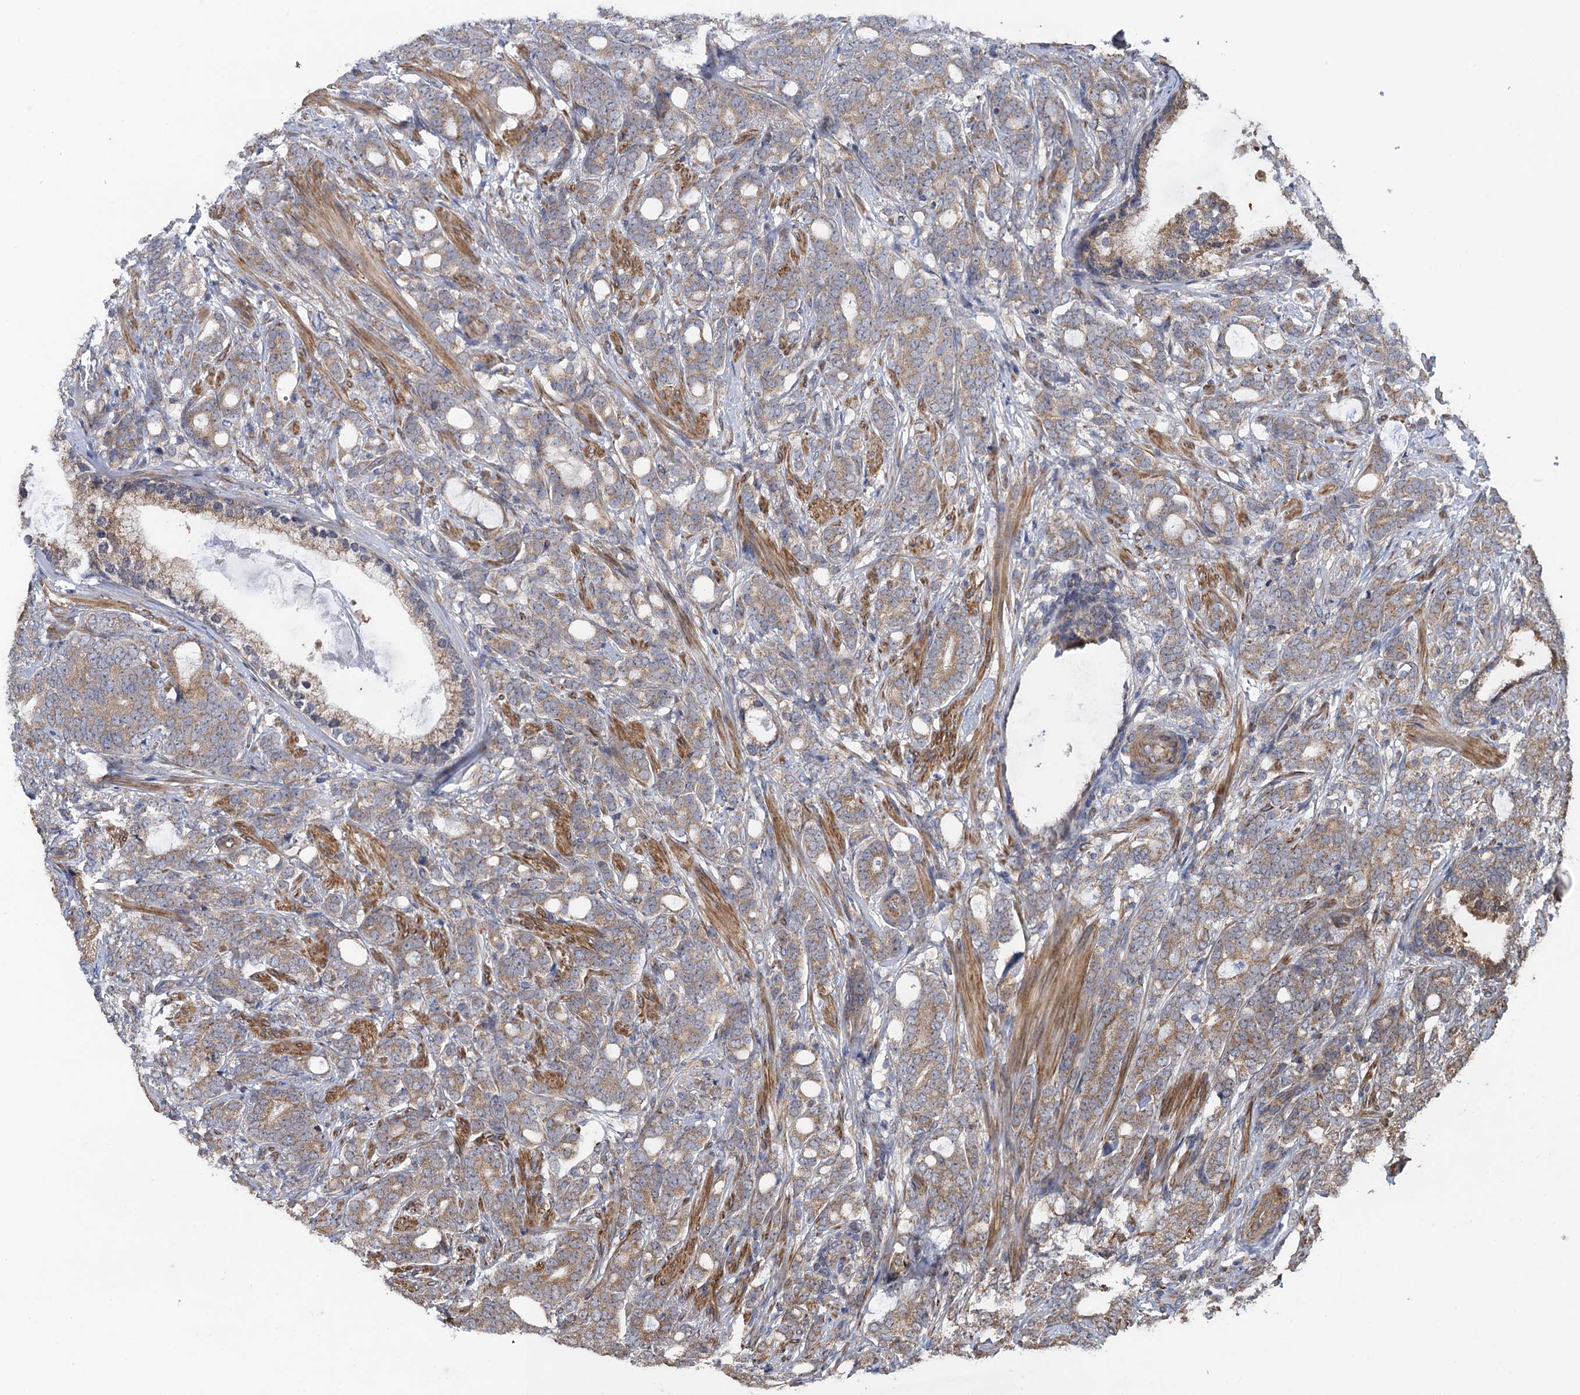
{"staining": {"intensity": "weak", "quantity": ">75%", "location": "cytoplasmic/membranous"}, "tissue": "prostate cancer", "cell_type": "Tumor cells", "image_type": "cancer", "snomed": [{"axis": "morphology", "description": "Adenocarcinoma, Low grade"}, {"axis": "topography", "description": "Prostate"}], "caption": "Weak cytoplasmic/membranous protein positivity is present in approximately >75% of tumor cells in prostate cancer. Using DAB (3,3'-diaminobenzidine) (brown) and hematoxylin (blue) stains, captured at high magnification using brightfield microscopy.", "gene": "HAUS1", "patient": {"sex": "male", "age": 71}}